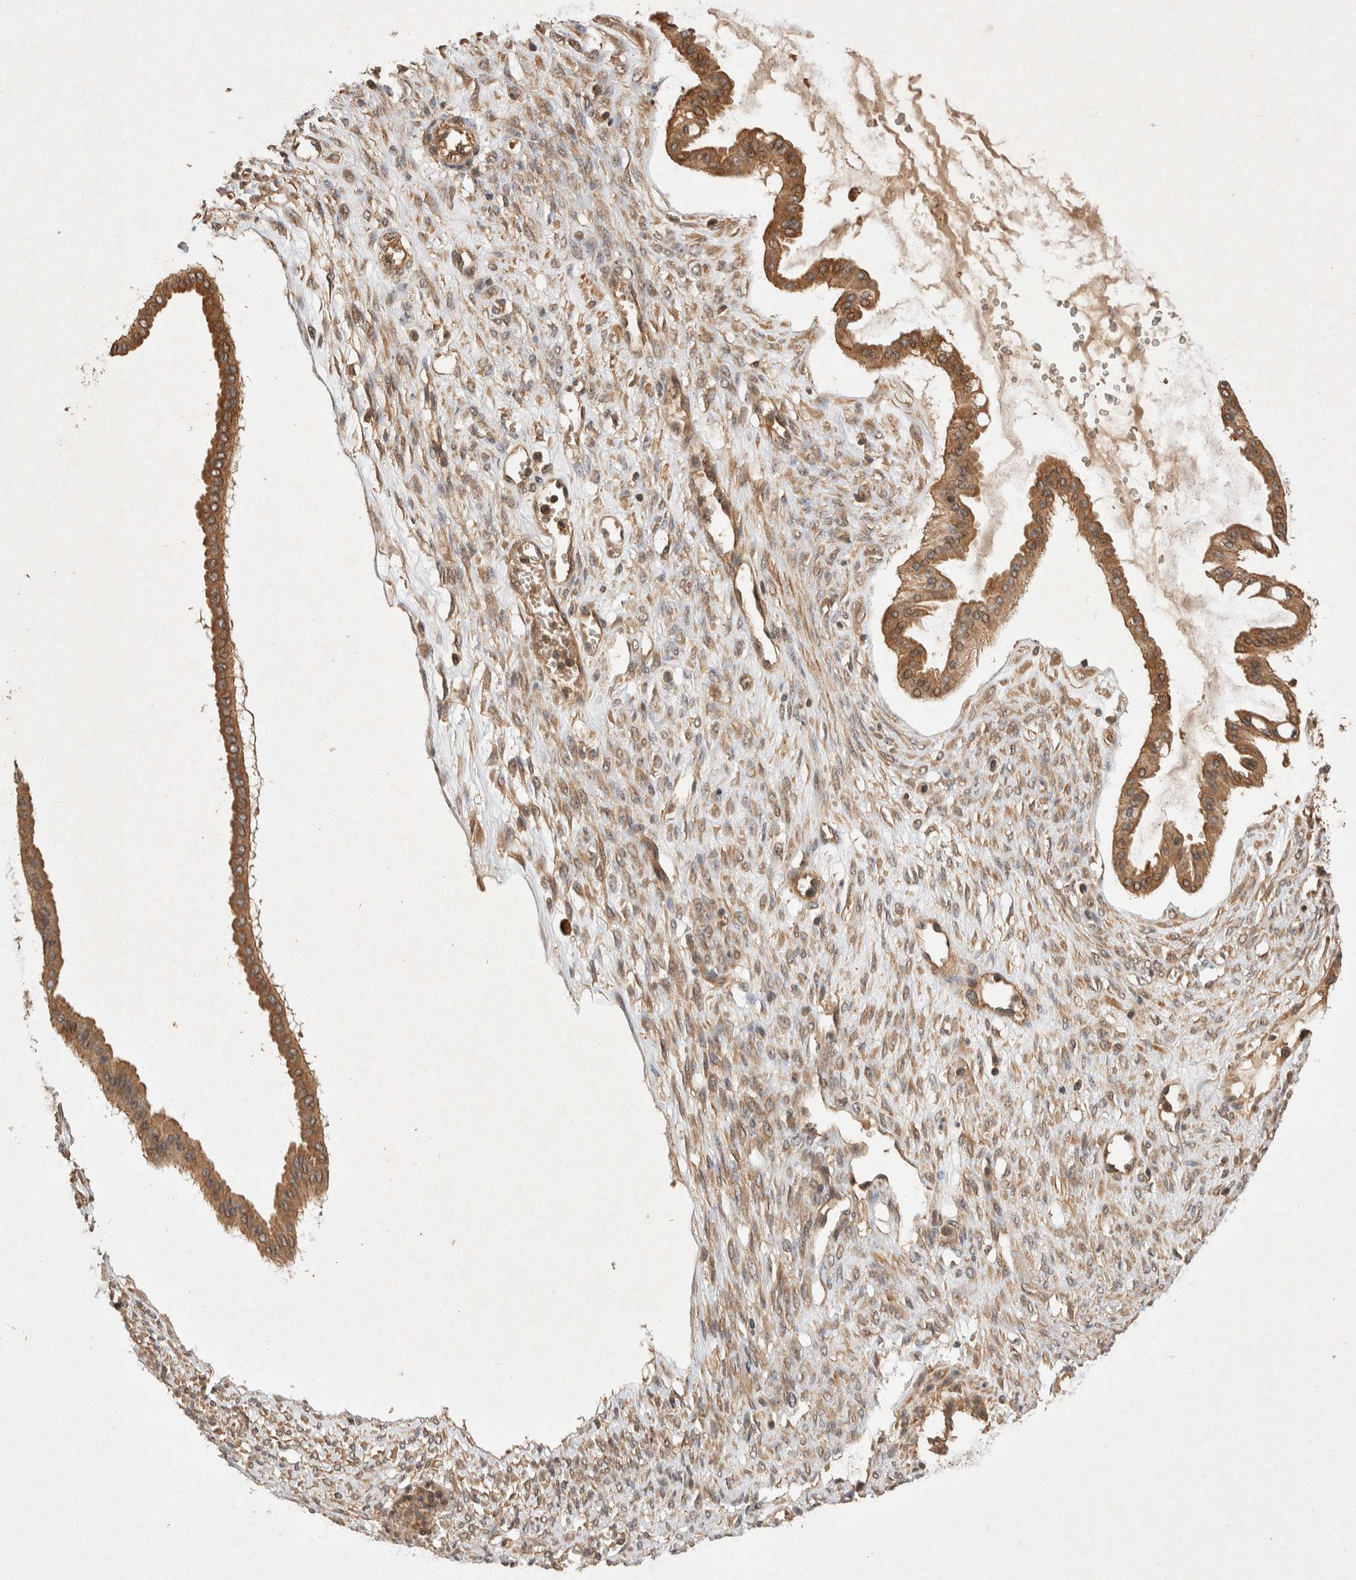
{"staining": {"intensity": "moderate", "quantity": ">75%", "location": "cytoplasmic/membranous"}, "tissue": "ovarian cancer", "cell_type": "Tumor cells", "image_type": "cancer", "snomed": [{"axis": "morphology", "description": "Cystadenocarcinoma, mucinous, NOS"}, {"axis": "topography", "description": "Ovary"}], "caption": "Protein expression analysis of ovarian cancer reveals moderate cytoplasmic/membranous staining in approximately >75% of tumor cells.", "gene": "NSMAF", "patient": {"sex": "female", "age": 73}}